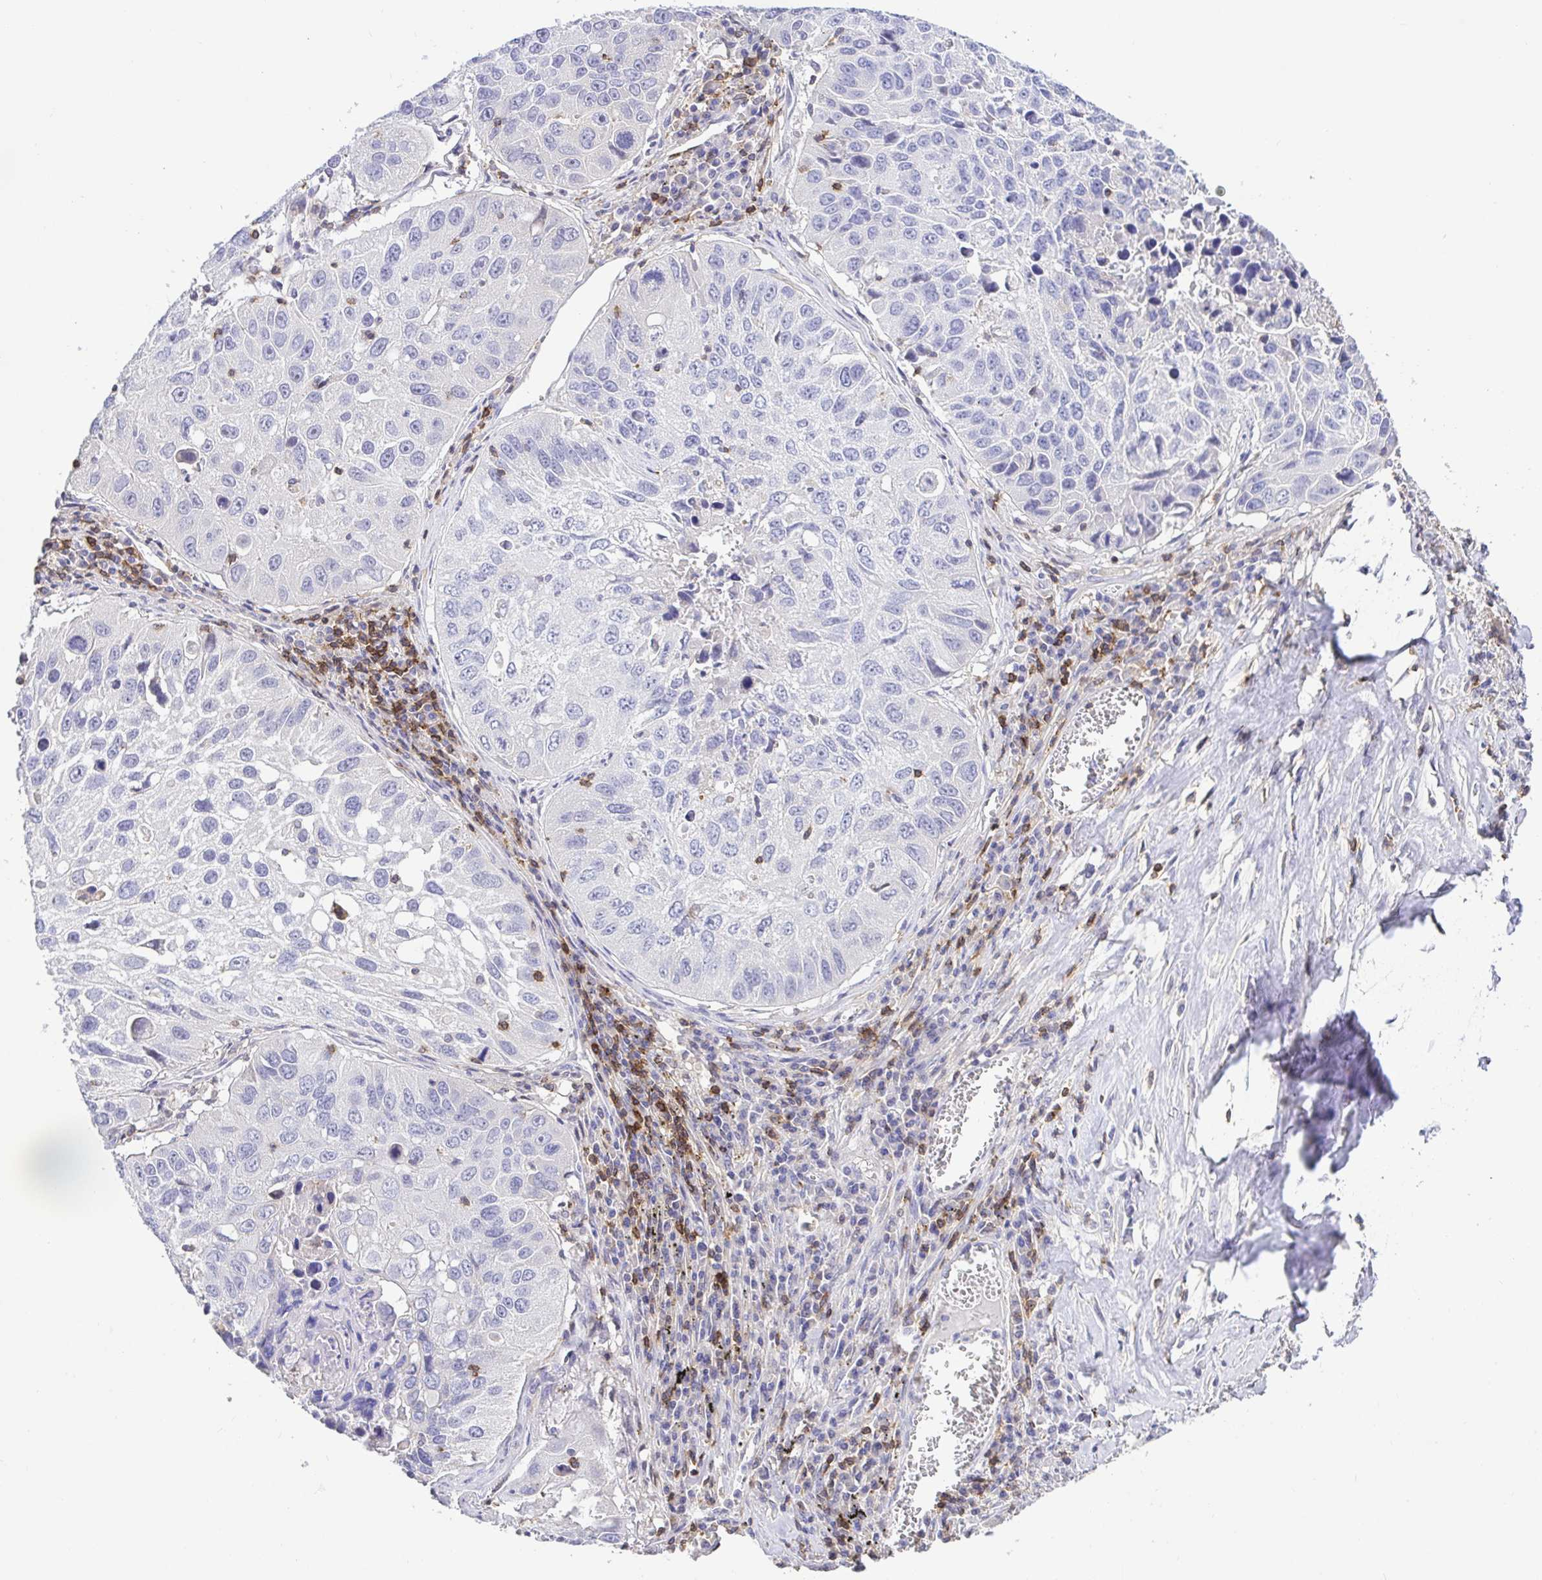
{"staining": {"intensity": "negative", "quantity": "none", "location": "none"}, "tissue": "lung cancer", "cell_type": "Tumor cells", "image_type": "cancer", "snomed": [{"axis": "morphology", "description": "Squamous cell carcinoma, NOS"}, {"axis": "topography", "description": "Lung"}], "caption": "DAB (3,3'-diaminobenzidine) immunohistochemical staining of human squamous cell carcinoma (lung) displays no significant positivity in tumor cells.", "gene": "SKAP1", "patient": {"sex": "female", "age": 61}}